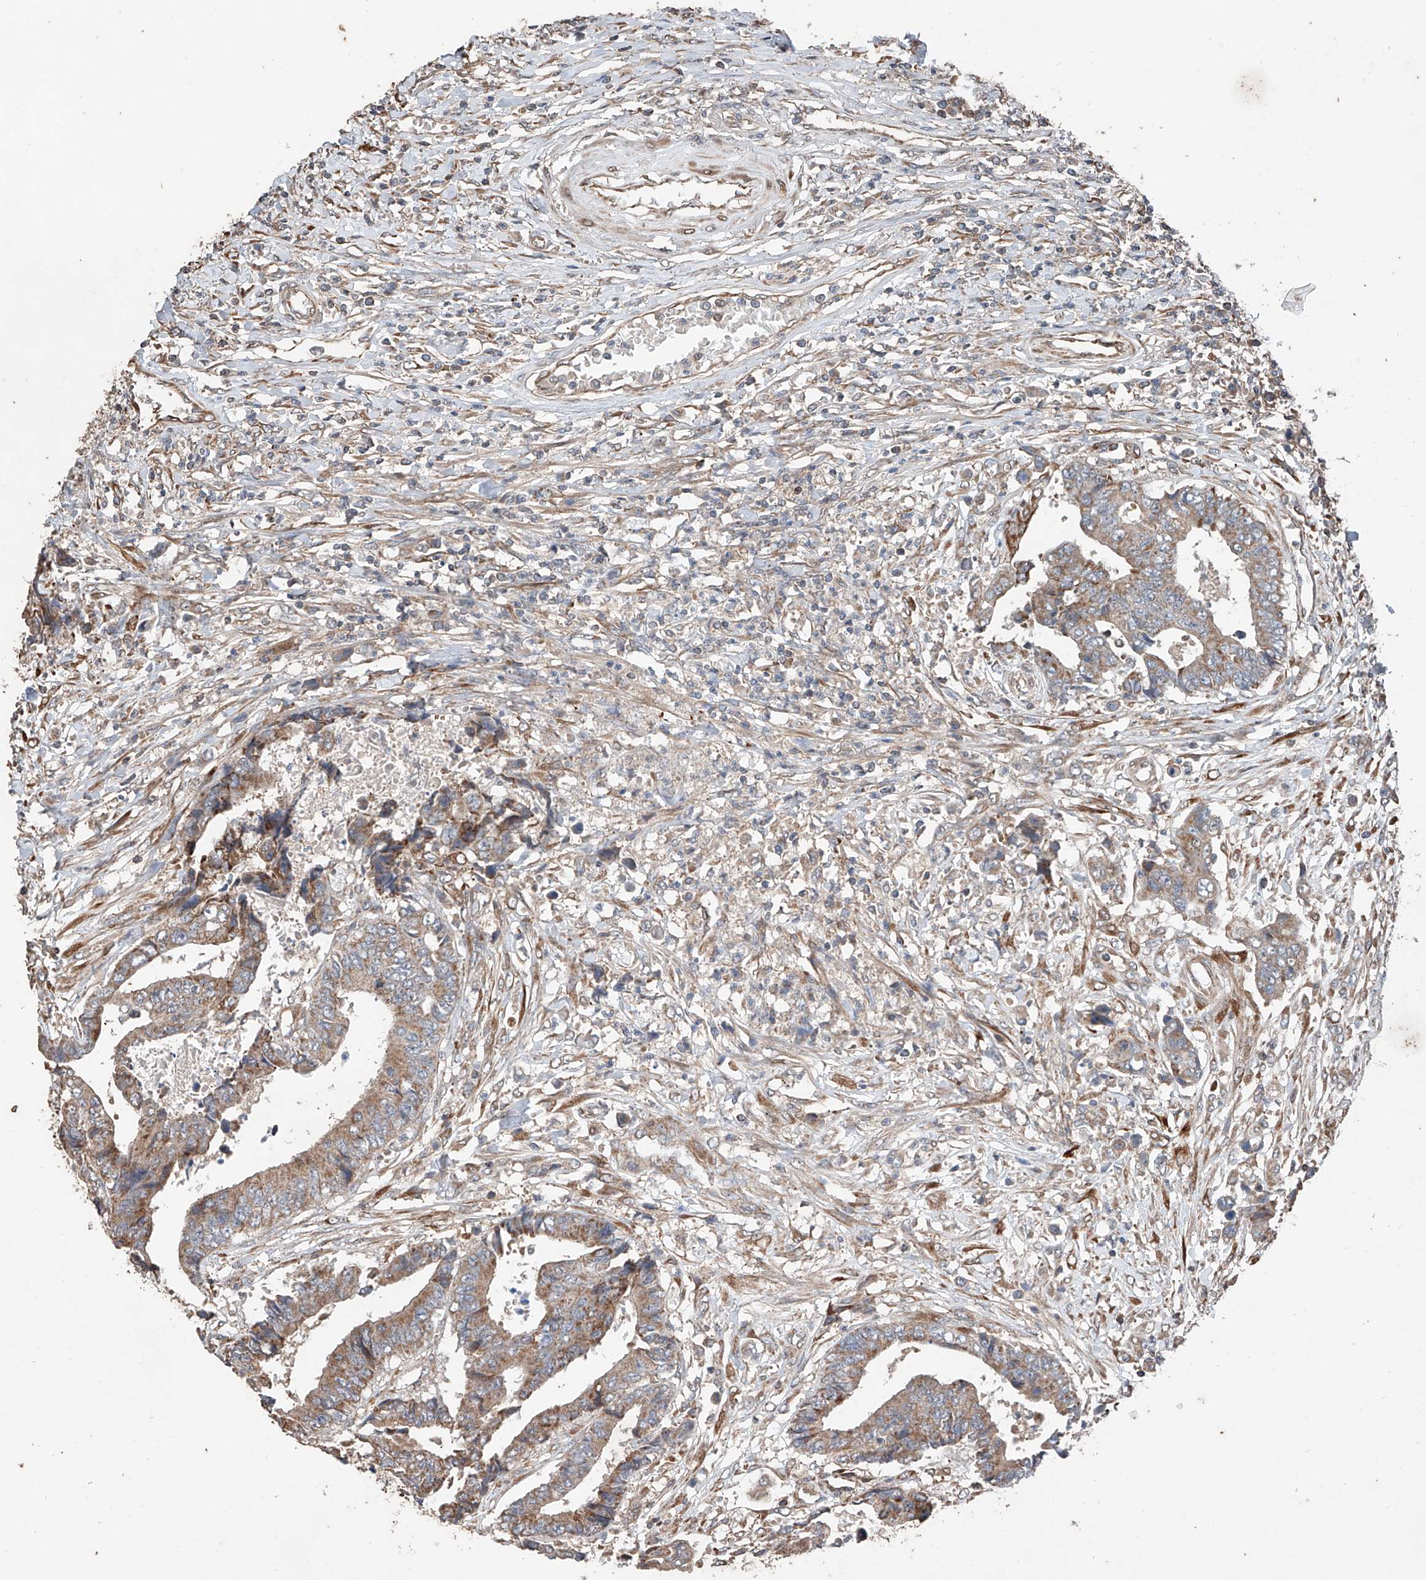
{"staining": {"intensity": "weak", "quantity": ">75%", "location": "cytoplasmic/membranous"}, "tissue": "colorectal cancer", "cell_type": "Tumor cells", "image_type": "cancer", "snomed": [{"axis": "morphology", "description": "Adenocarcinoma, NOS"}, {"axis": "topography", "description": "Rectum"}], "caption": "The image shows immunohistochemical staining of colorectal adenocarcinoma. There is weak cytoplasmic/membranous staining is appreciated in approximately >75% of tumor cells. The protein is stained brown, and the nuclei are stained in blue (DAB IHC with brightfield microscopy, high magnification).", "gene": "AP4B1", "patient": {"sex": "male", "age": 84}}